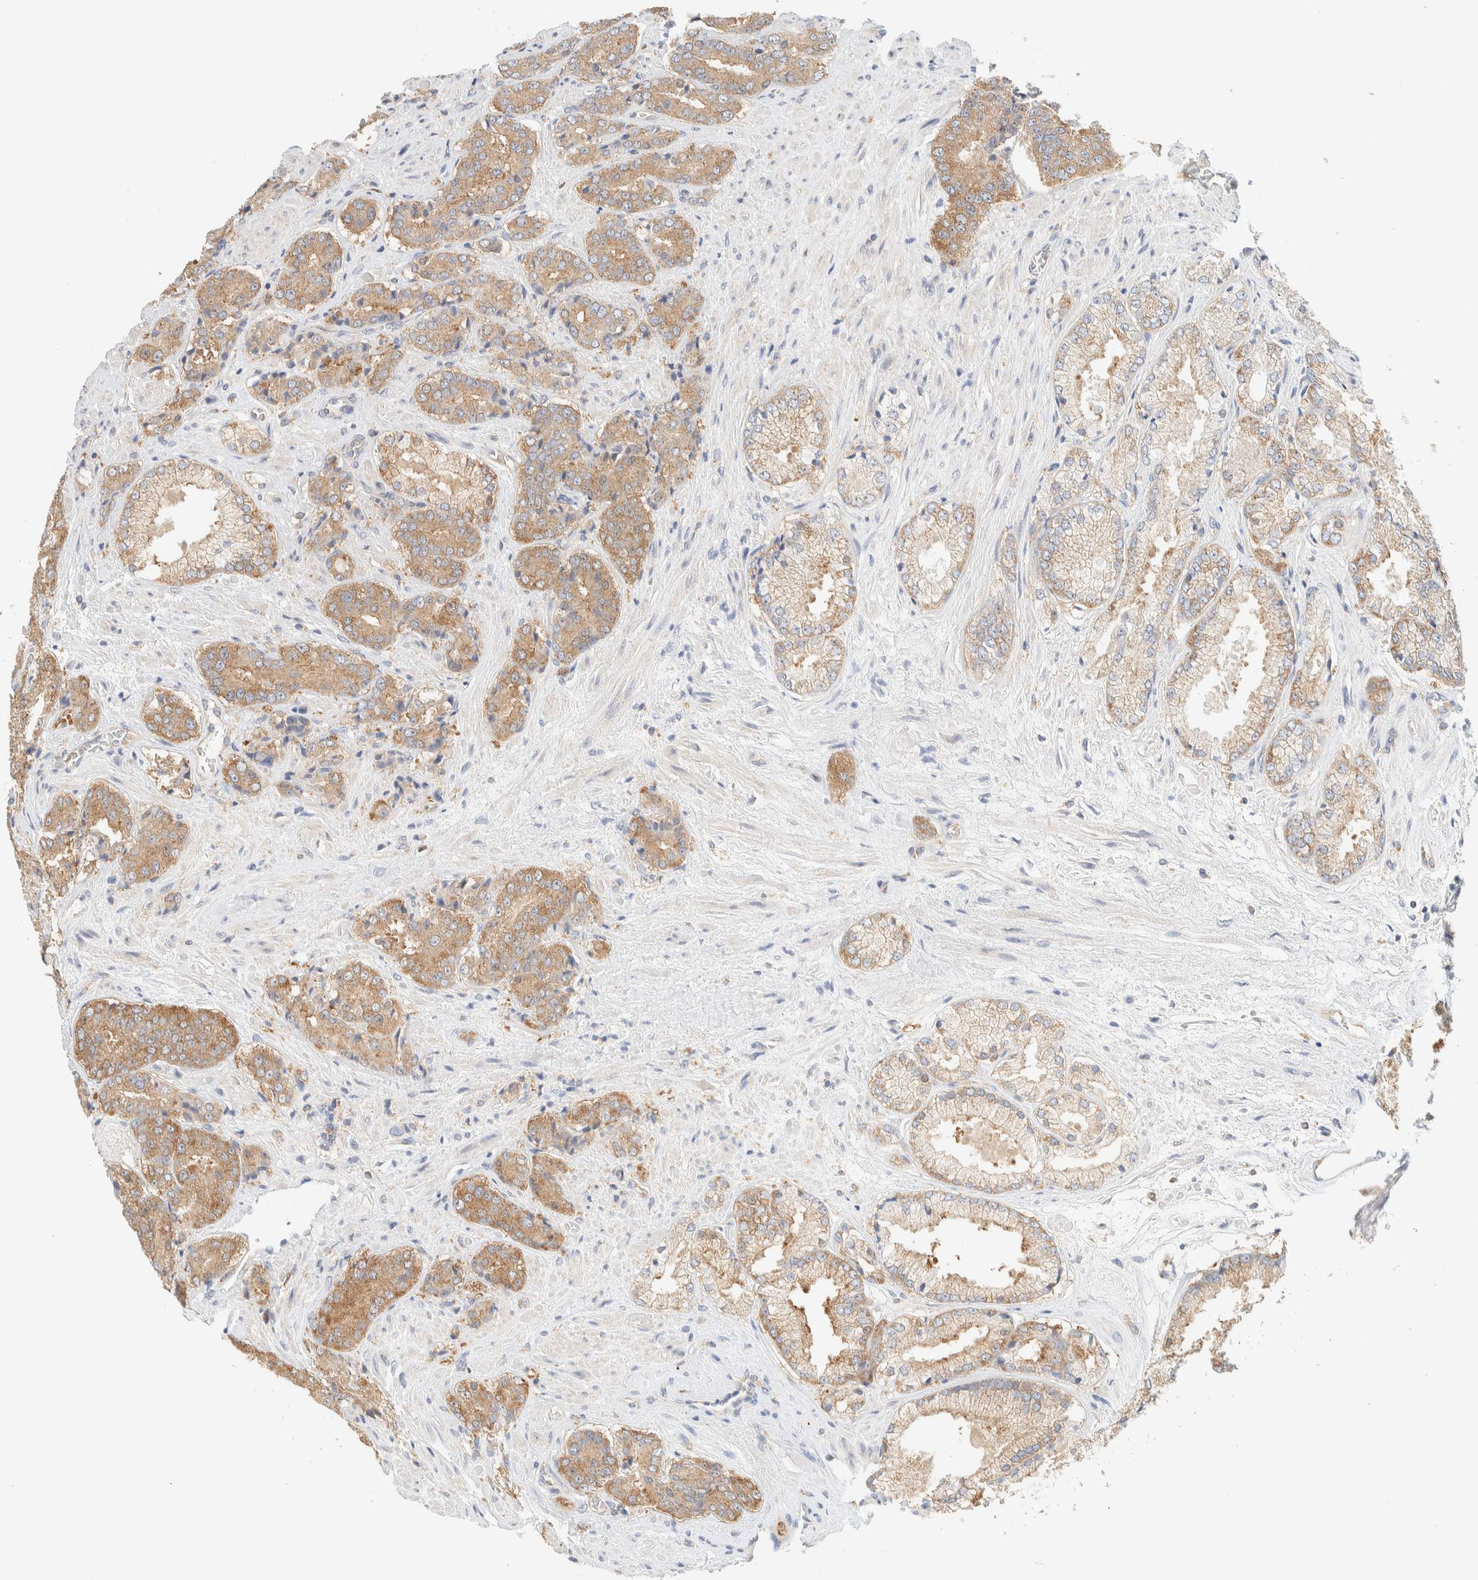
{"staining": {"intensity": "moderate", "quantity": ">75%", "location": "cytoplasmic/membranous"}, "tissue": "prostate cancer", "cell_type": "Tumor cells", "image_type": "cancer", "snomed": [{"axis": "morphology", "description": "Adenocarcinoma, High grade"}, {"axis": "topography", "description": "Prostate"}], "caption": "High-grade adenocarcinoma (prostate) tissue demonstrates moderate cytoplasmic/membranous staining in about >75% of tumor cells The staining was performed using DAB (3,3'-diaminobenzidine) to visualize the protein expression in brown, while the nuclei were stained in blue with hematoxylin (Magnification: 20x).", "gene": "TBC1D8B", "patient": {"sex": "male", "age": 71}}